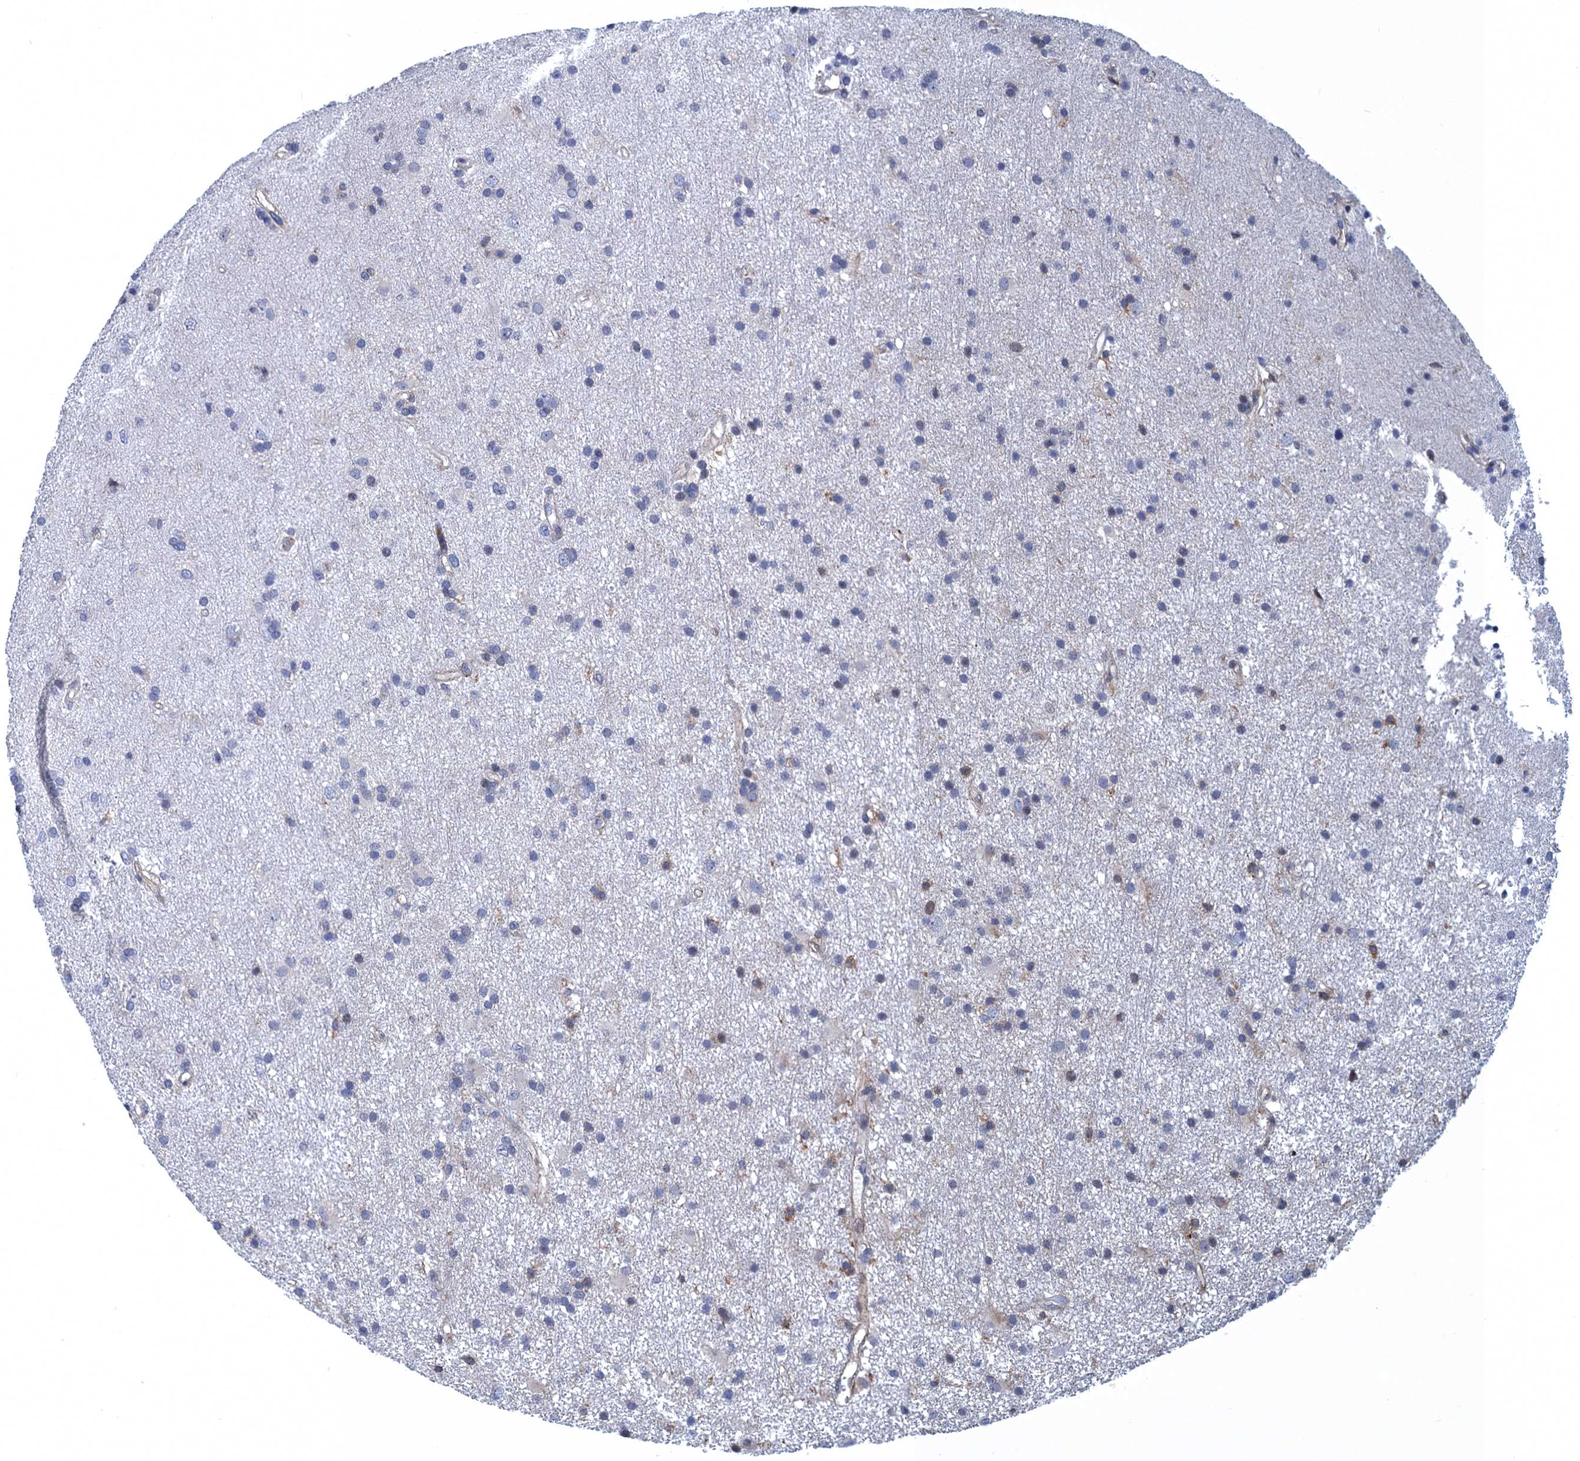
{"staining": {"intensity": "negative", "quantity": "none", "location": "none"}, "tissue": "glioma", "cell_type": "Tumor cells", "image_type": "cancer", "snomed": [{"axis": "morphology", "description": "Glioma, malignant, High grade"}, {"axis": "topography", "description": "Brain"}], "caption": "The immunohistochemistry image has no significant staining in tumor cells of malignant high-grade glioma tissue.", "gene": "DNHD1", "patient": {"sex": "male", "age": 77}}